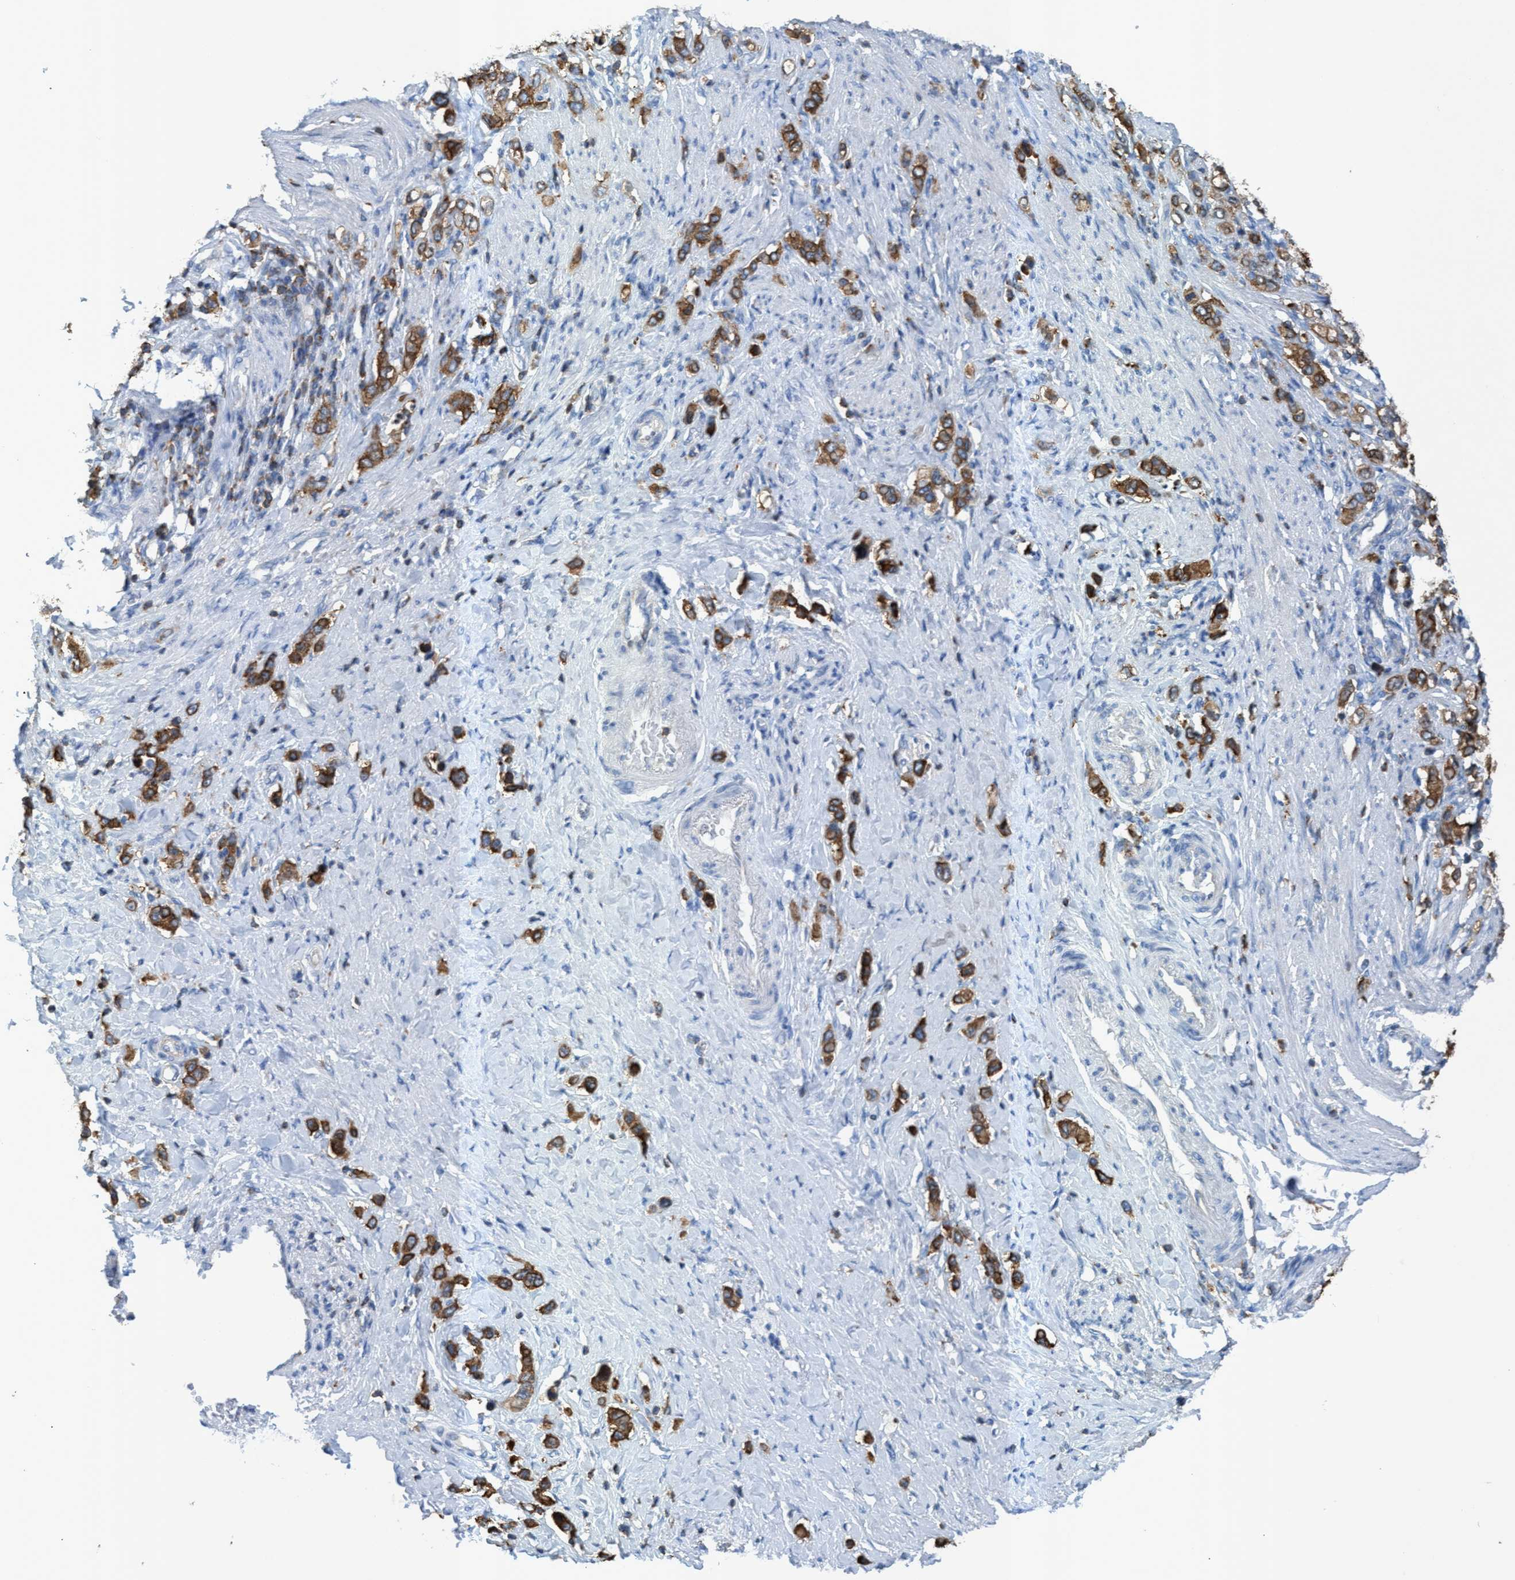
{"staining": {"intensity": "strong", "quantity": ">75%", "location": "cytoplasmic/membranous"}, "tissue": "stomach cancer", "cell_type": "Tumor cells", "image_type": "cancer", "snomed": [{"axis": "morphology", "description": "Adenocarcinoma, NOS"}, {"axis": "topography", "description": "Stomach"}], "caption": "A high-resolution photomicrograph shows immunohistochemistry (IHC) staining of stomach cancer, which exhibits strong cytoplasmic/membranous positivity in about >75% of tumor cells. (Brightfield microscopy of DAB IHC at high magnification).", "gene": "EZR", "patient": {"sex": "female", "age": 65}}